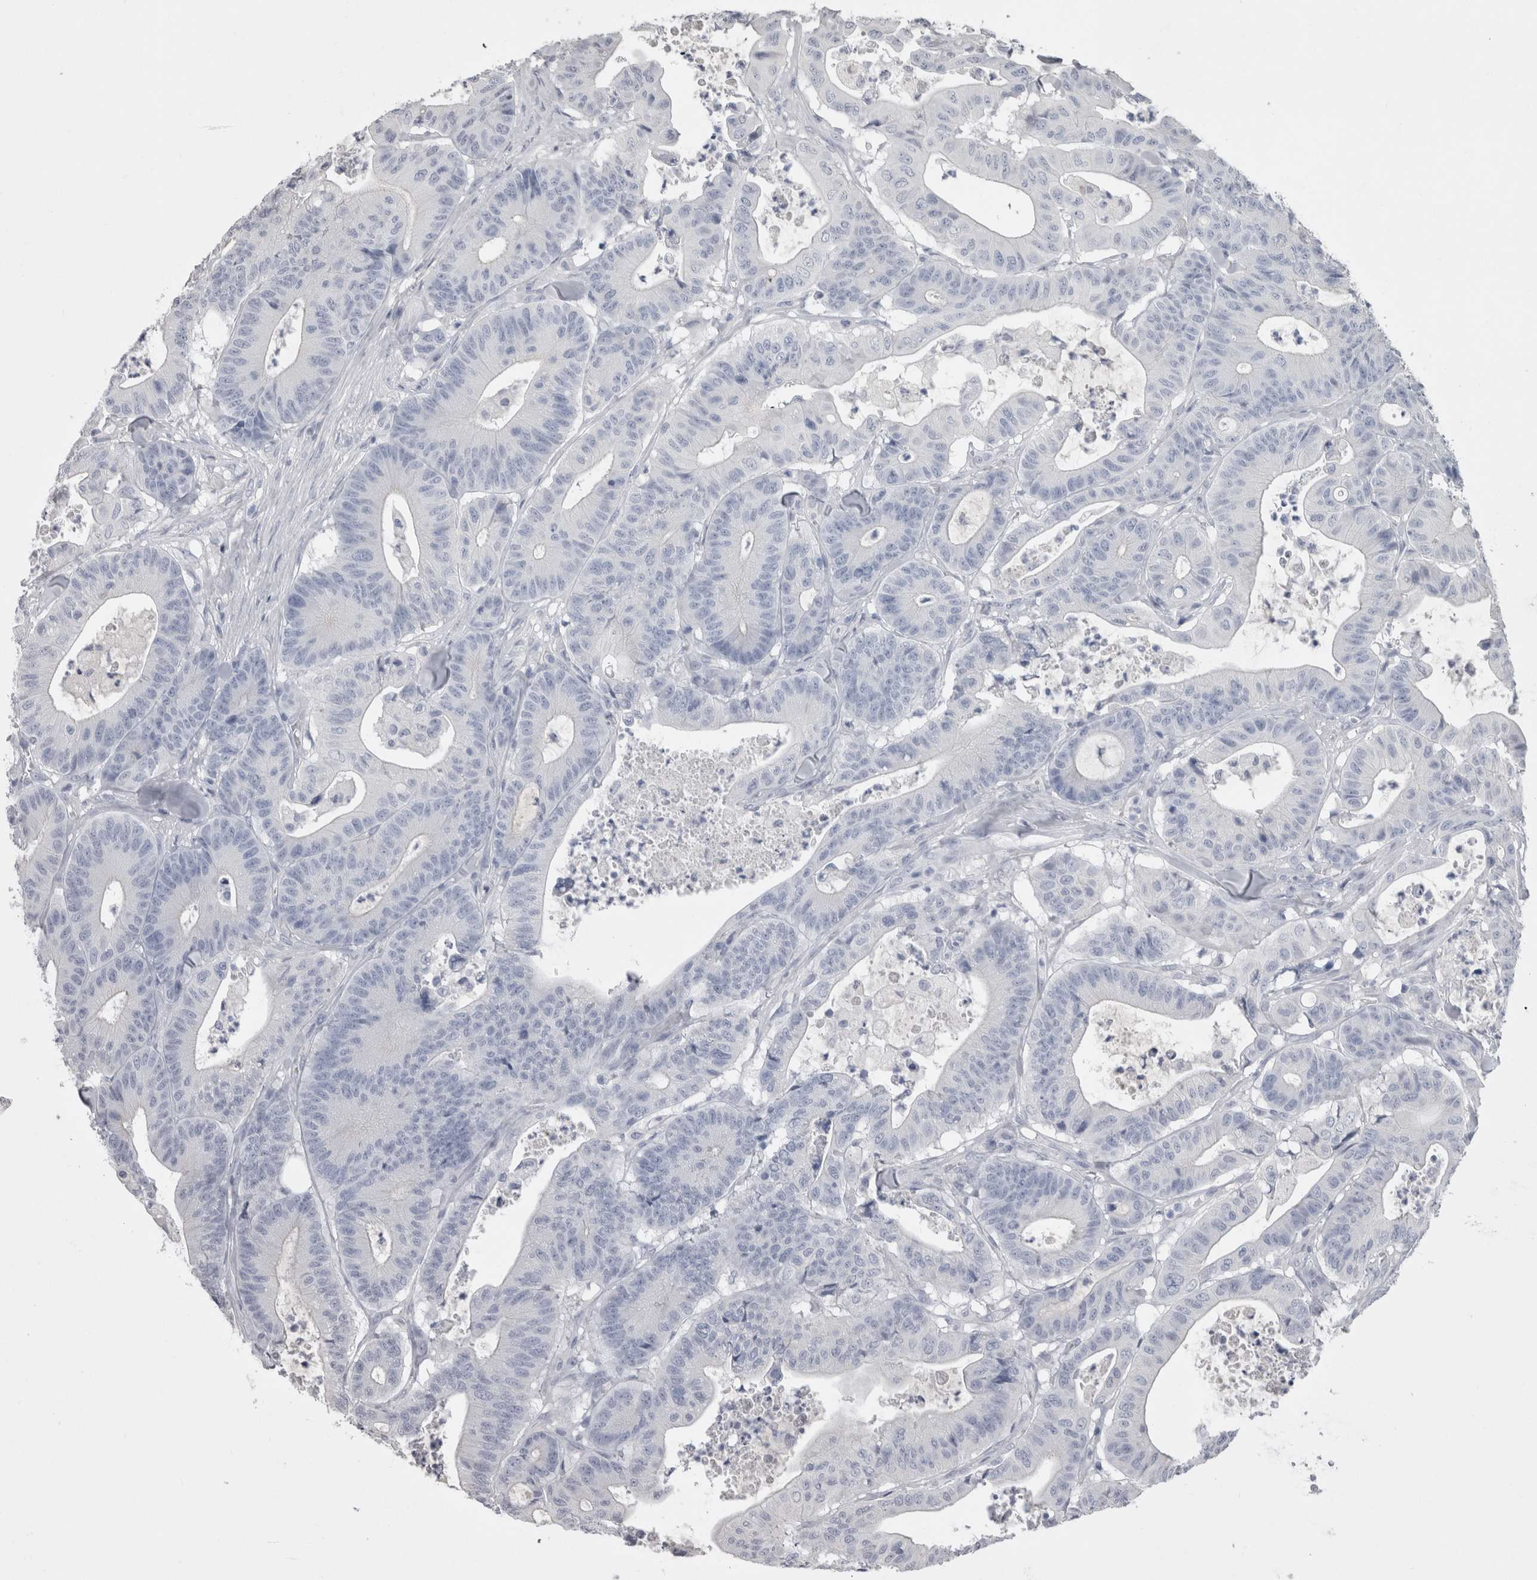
{"staining": {"intensity": "negative", "quantity": "none", "location": "none"}, "tissue": "colorectal cancer", "cell_type": "Tumor cells", "image_type": "cancer", "snomed": [{"axis": "morphology", "description": "Adenocarcinoma, NOS"}, {"axis": "topography", "description": "Colon"}], "caption": "Adenocarcinoma (colorectal) was stained to show a protein in brown. There is no significant staining in tumor cells. (Immunohistochemistry (ihc), brightfield microscopy, high magnification).", "gene": "ADAM2", "patient": {"sex": "female", "age": 84}}